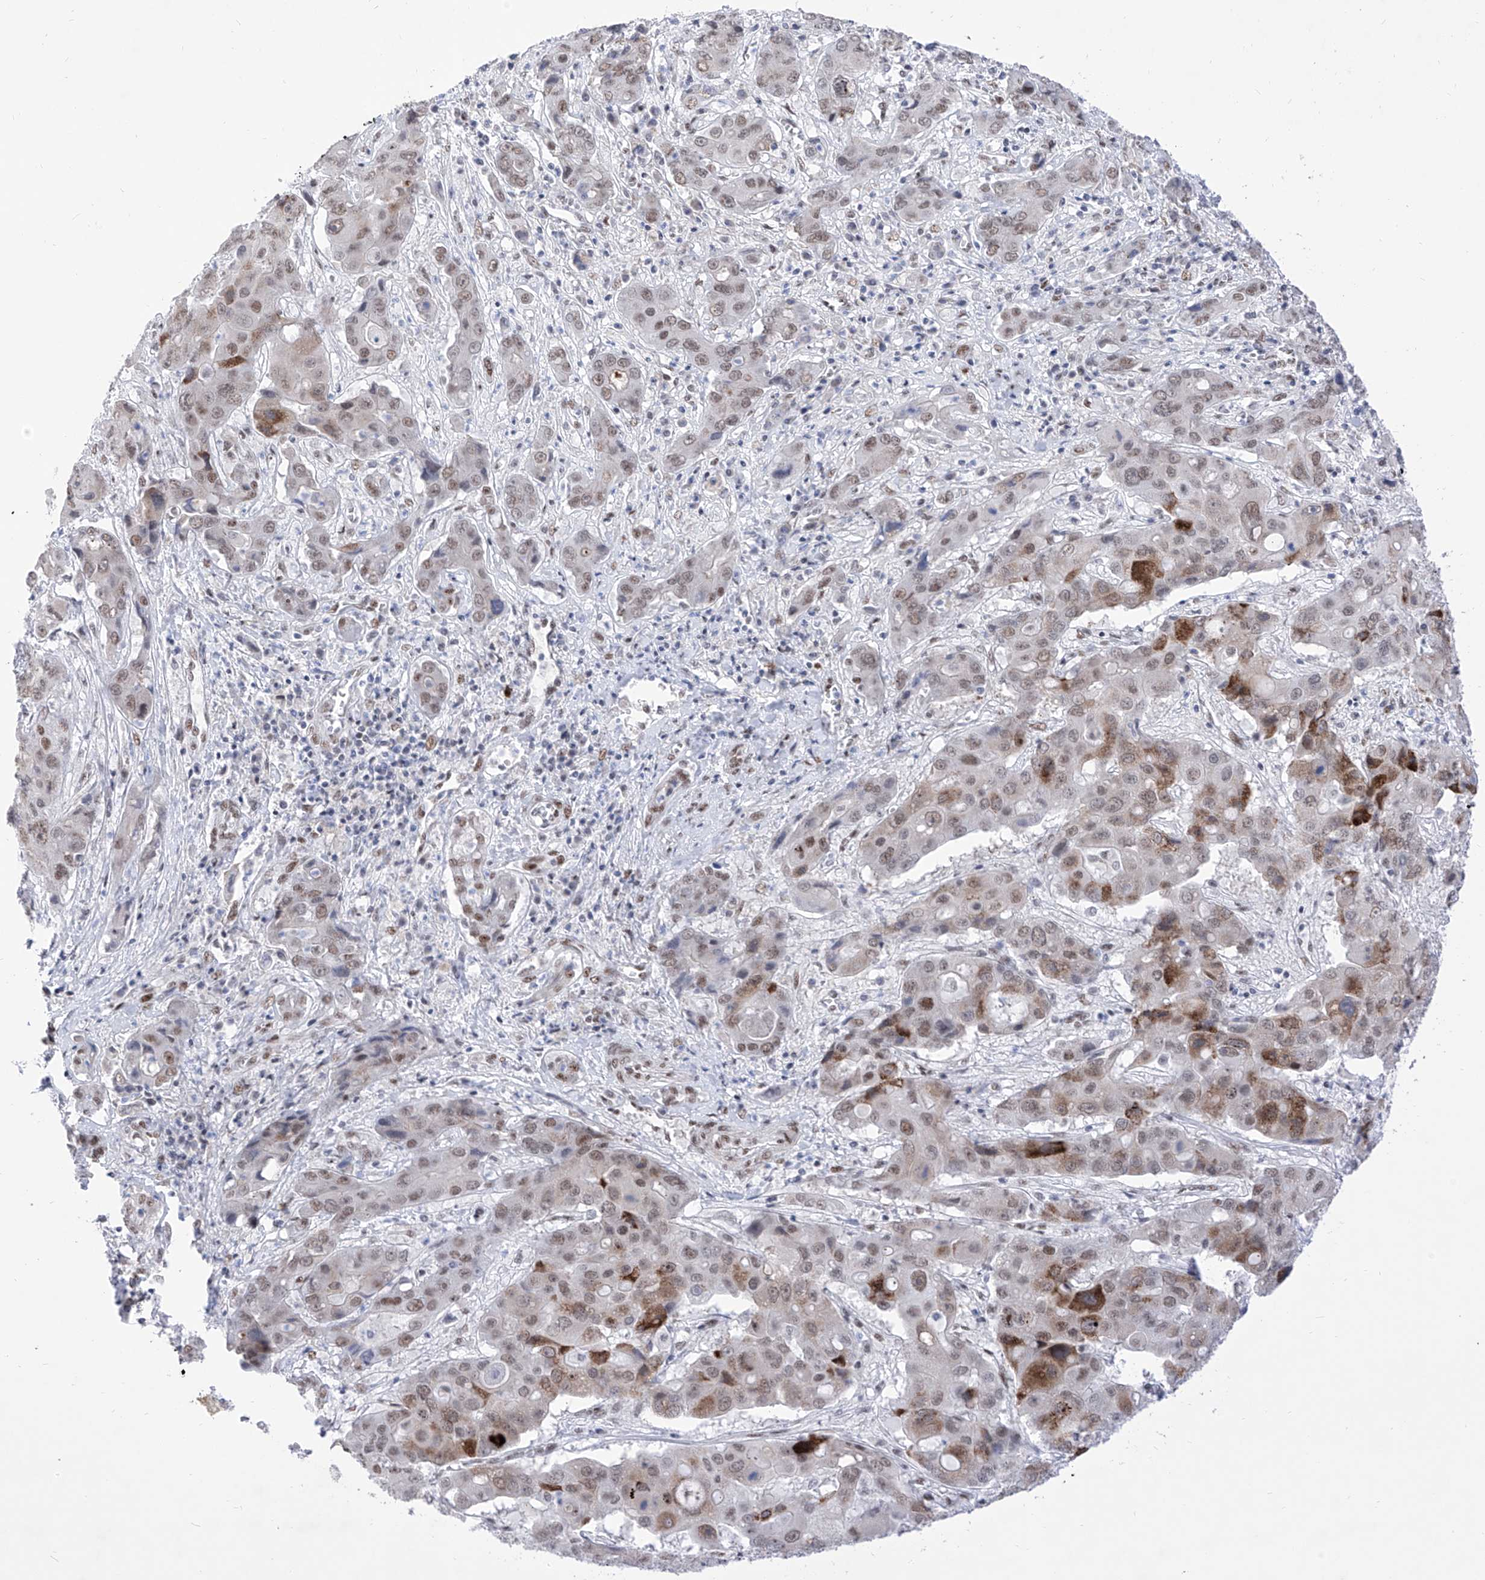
{"staining": {"intensity": "moderate", "quantity": "25%-75%", "location": "cytoplasmic/membranous,nuclear"}, "tissue": "liver cancer", "cell_type": "Tumor cells", "image_type": "cancer", "snomed": [{"axis": "morphology", "description": "Cholangiocarcinoma"}, {"axis": "topography", "description": "Liver"}], "caption": "Moderate cytoplasmic/membranous and nuclear positivity for a protein is seen in about 25%-75% of tumor cells of liver cancer (cholangiocarcinoma) using IHC.", "gene": "ATN1", "patient": {"sex": "male", "age": 67}}